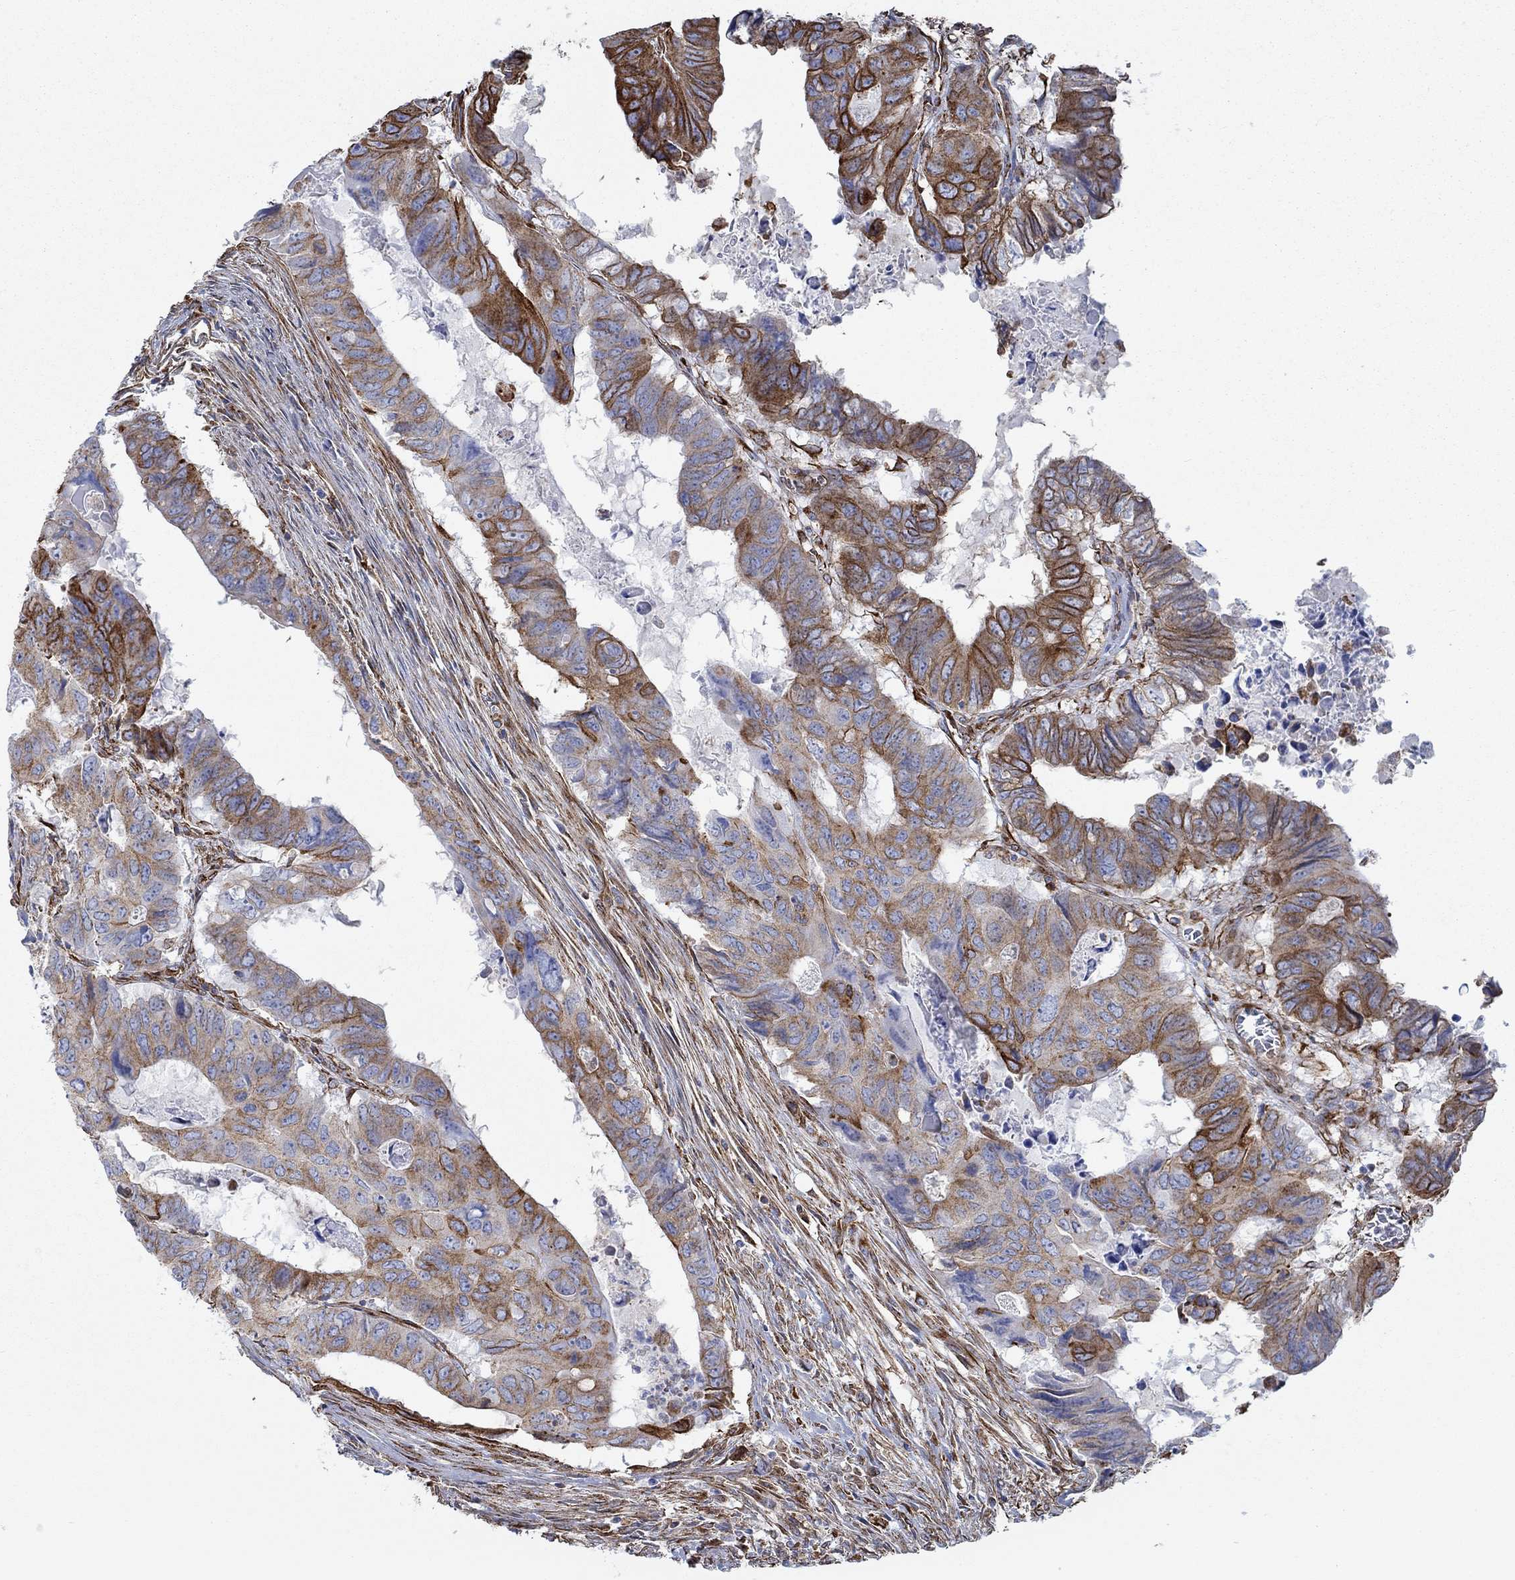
{"staining": {"intensity": "strong", "quantity": "25%-75%", "location": "cytoplasmic/membranous"}, "tissue": "colorectal cancer", "cell_type": "Tumor cells", "image_type": "cancer", "snomed": [{"axis": "morphology", "description": "Adenocarcinoma, NOS"}, {"axis": "topography", "description": "Colon"}], "caption": "Immunohistochemistry (IHC) (DAB) staining of colorectal cancer (adenocarcinoma) exhibits strong cytoplasmic/membranous protein expression in about 25%-75% of tumor cells.", "gene": "STC2", "patient": {"sex": "male", "age": 79}}